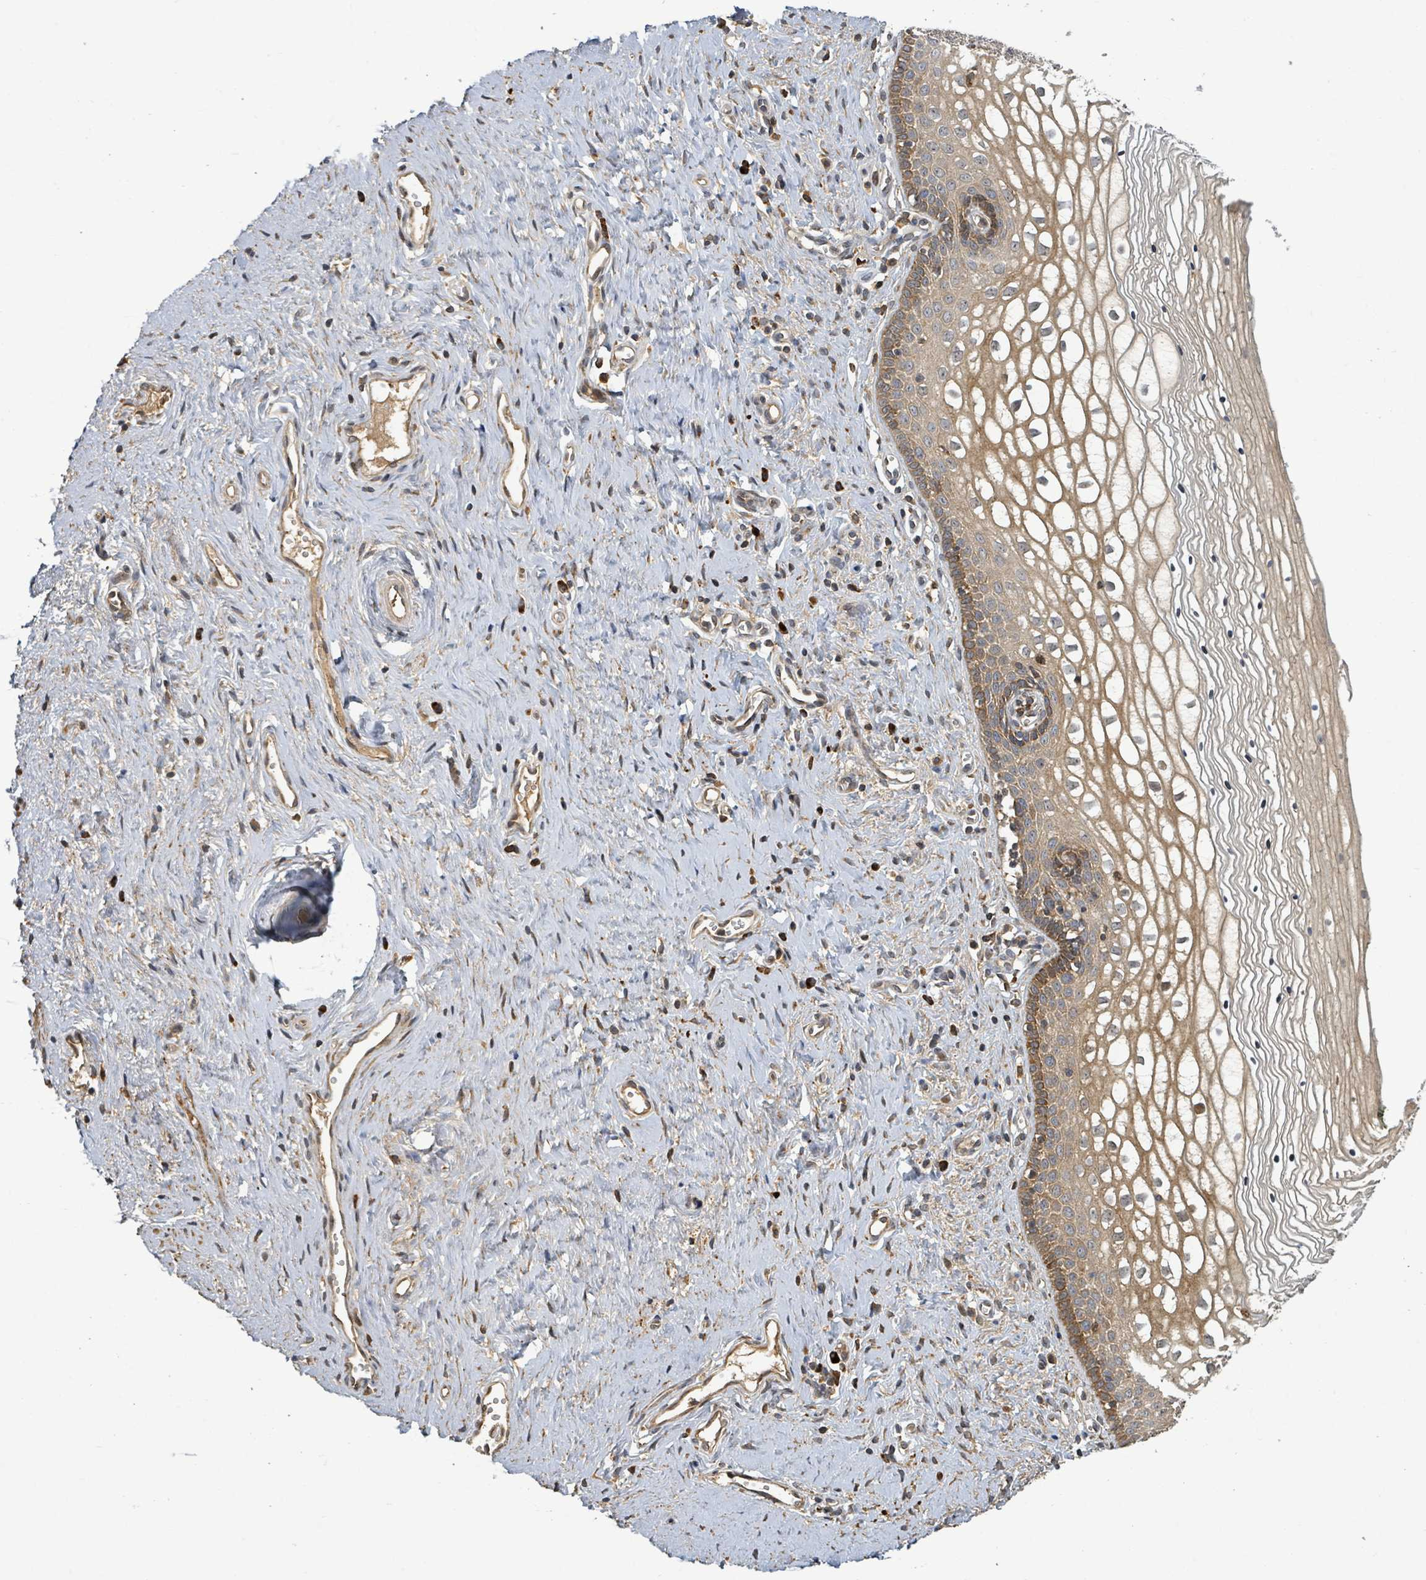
{"staining": {"intensity": "moderate", "quantity": ">75%", "location": "cytoplasmic/membranous"}, "tissue": "vagina", "cell_type": "Squamous epithelial cells", "image_type": "normal", "snomed": [{"axis": "morphology", "description": "Normal tissue, NOS"}, {"axis": "topography", "description": "Vagina"}], "caption": "Vagina stained with a brown dye demonstrates moderate cytoplasmic/membranous positive staining in approximately >75% of squamous epithelial cells.", "gene": "STARD4", "patient": {"sex": "female", "age": 59}}